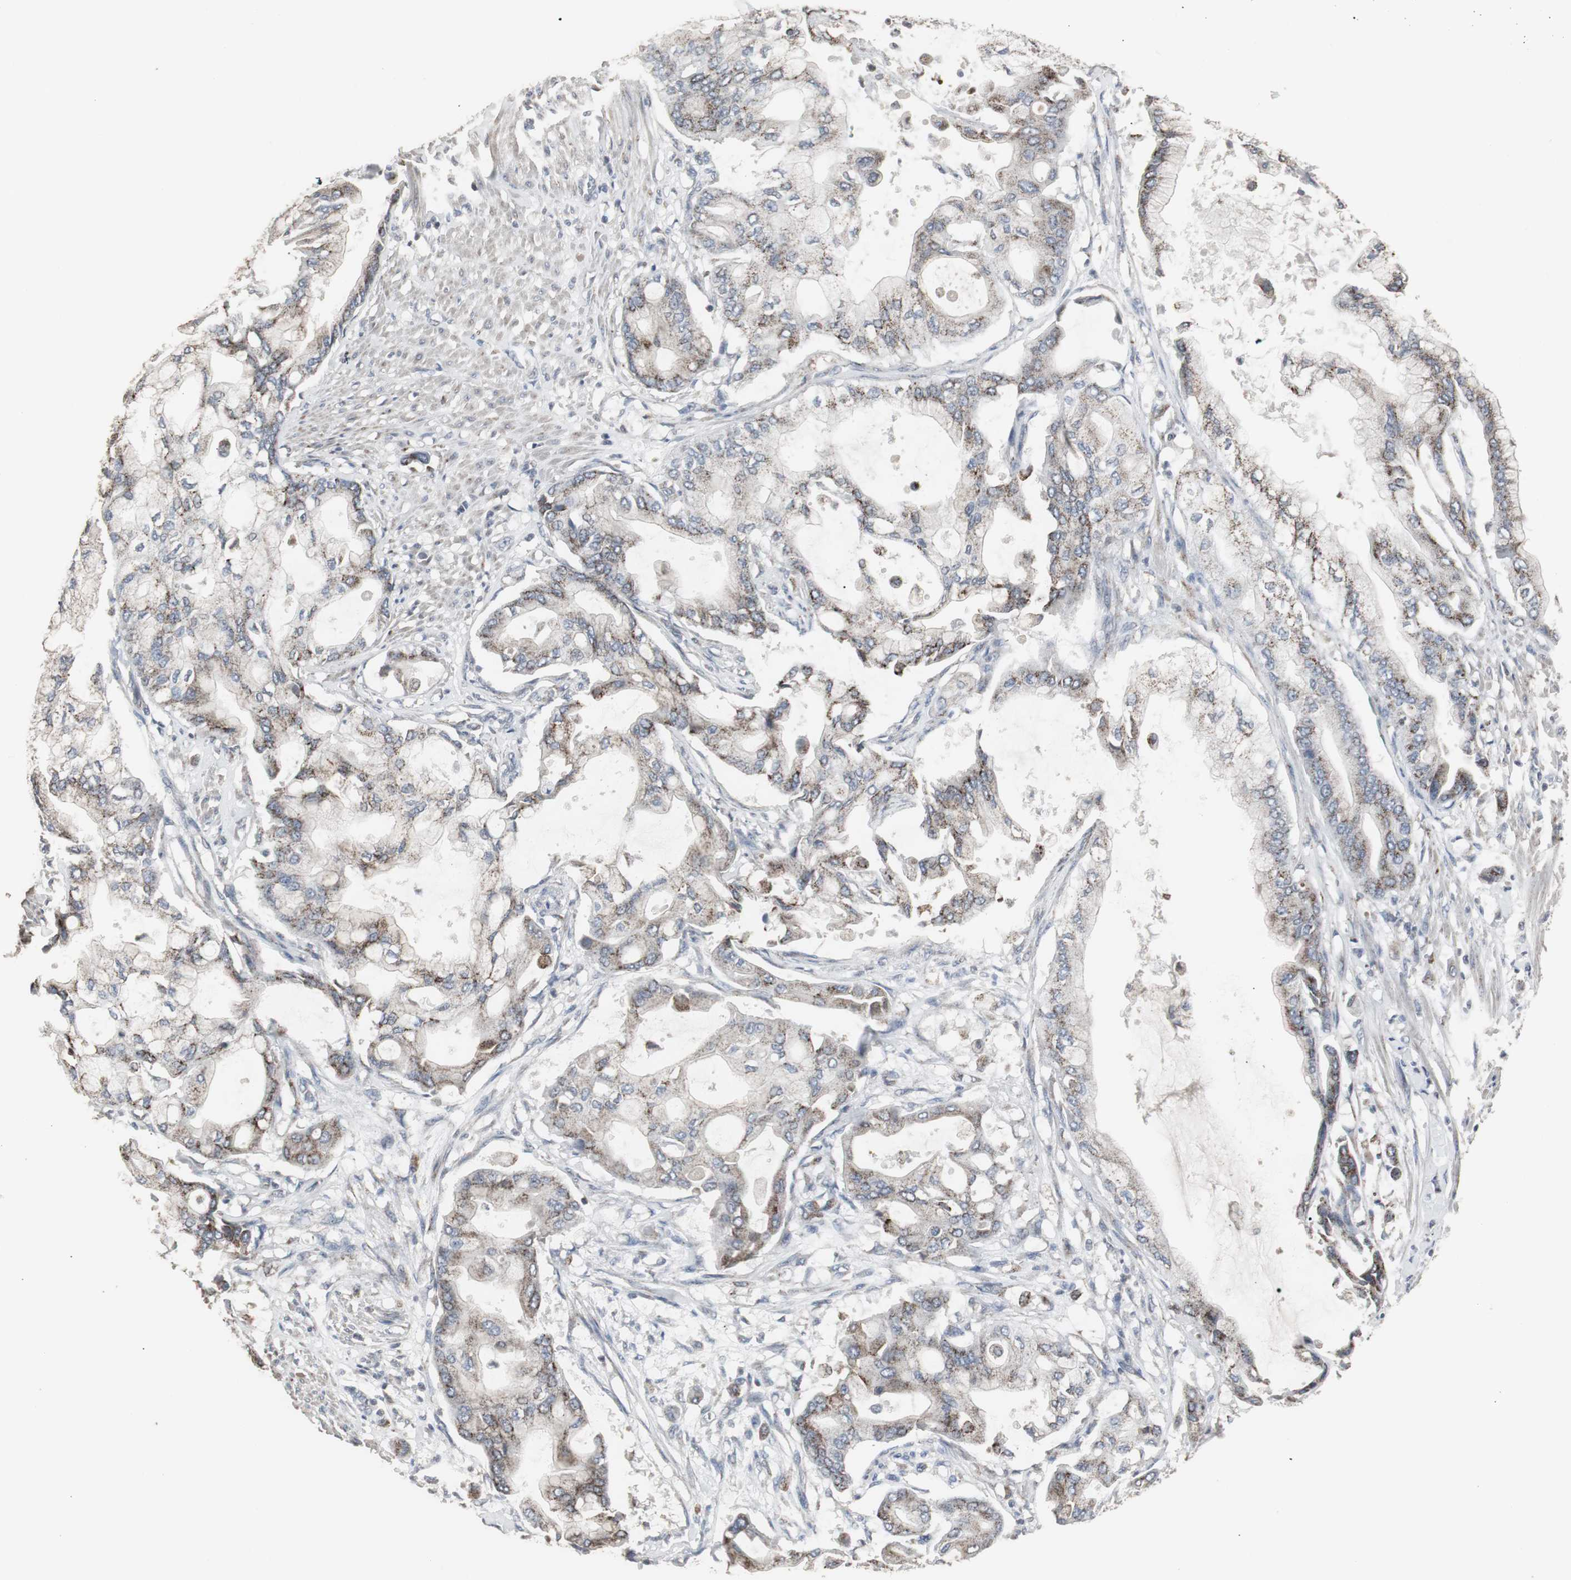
{"staining": {"intensity": "moderate", "quantity": "25%-75%", "location": "cytoplasmic/membranous"}, "tissue": "pancreatic cancer", "cell_type": "Tumor cells", "image_type": "cancer", "snomed": [{"axis": "morphology", "description": "Adenocarcinoma, NOS"}, {"axis": "morphology", "description": "Adenocarcinoma, metastatic, NOS"}, {"axis": "topography", "description": "Lymph node"}, {"axis": "topography", "description": "Pancreas"}, {"axis": "topography", "description": "Duodenum"}], "caption": "This is an image of immunohistochemistry staining of metastatic adenocarcinoma (pancreatic), which shows moderate expression in the cytoplasmic/membranous of tumor cells.", "gene": "ACAA1", "patient": {"sex": "female", "age": 64}}